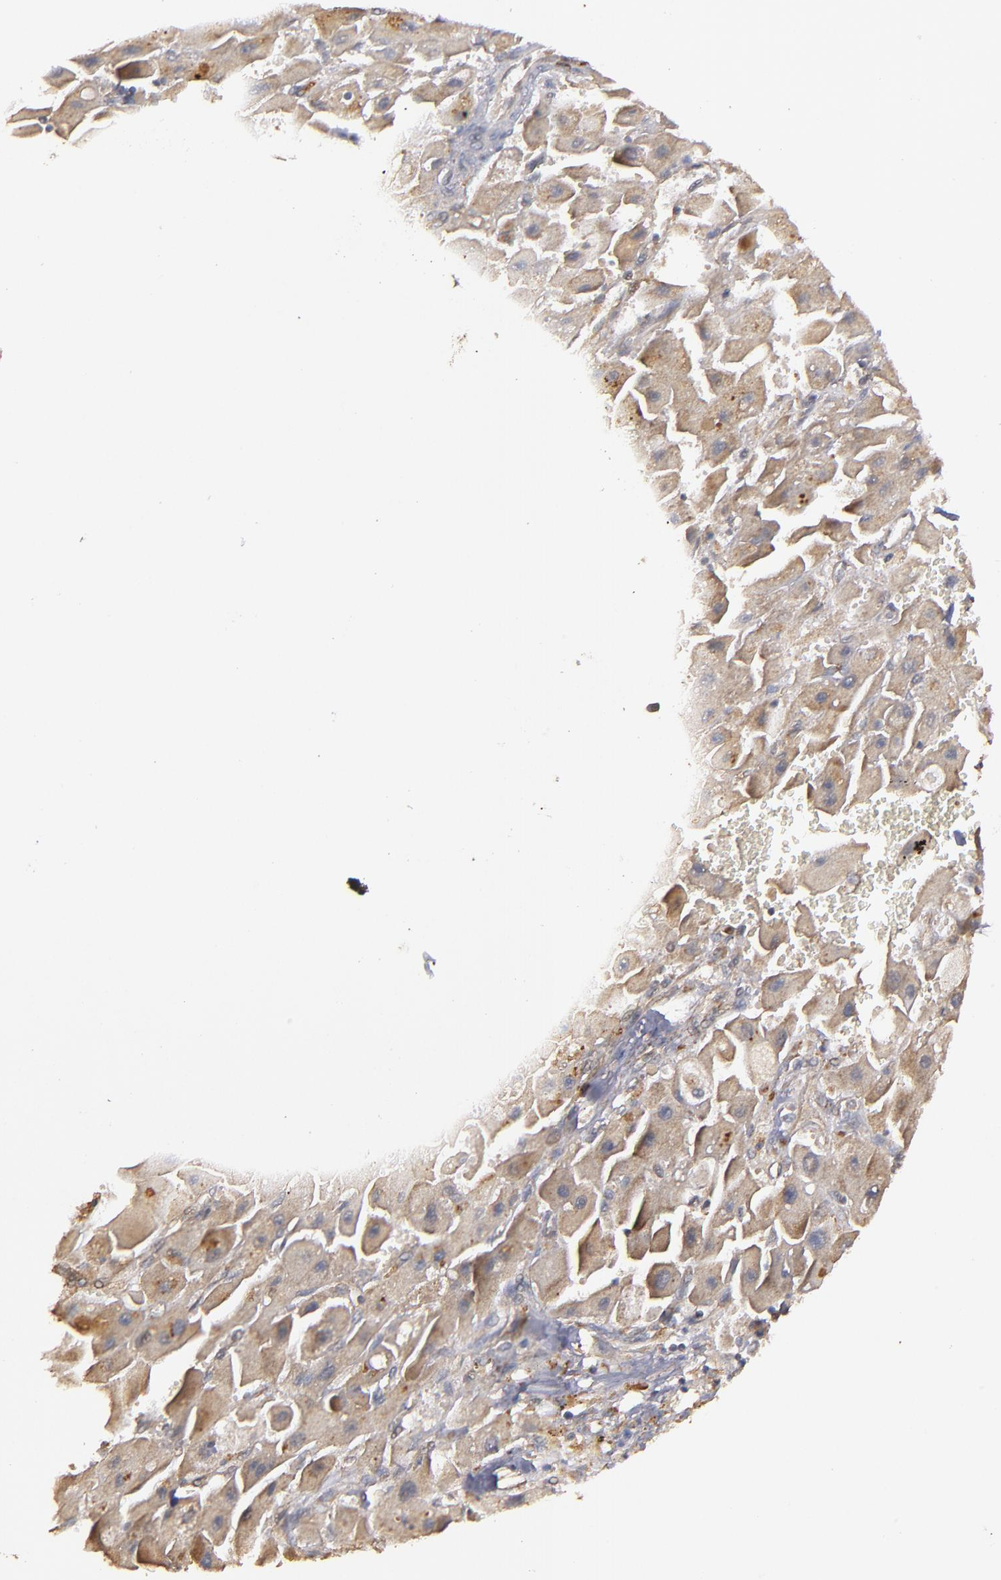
{"staining": {"intensity": "moderate", "quantity": "<25%", "location": "cytoplasmic/membranous"}, "tissue": "liver cancer", "cell_type": "Tumor cells", "image_type": "cancer", "snomed": [{"axis": "morphology", "description": "Carcinoma, Hepatocellular, NOS"}, {"axis": "topography", "description": "Liver"}], "caption": "Immunohistochemical staining of hepatocellular carcinoma (liver) shows low levels of moderate cytoplasmic/membranous positivity in approximately <25% of tumor cells.", "gene": "DMD", "patient": {"sex": "male", "age": 24}}